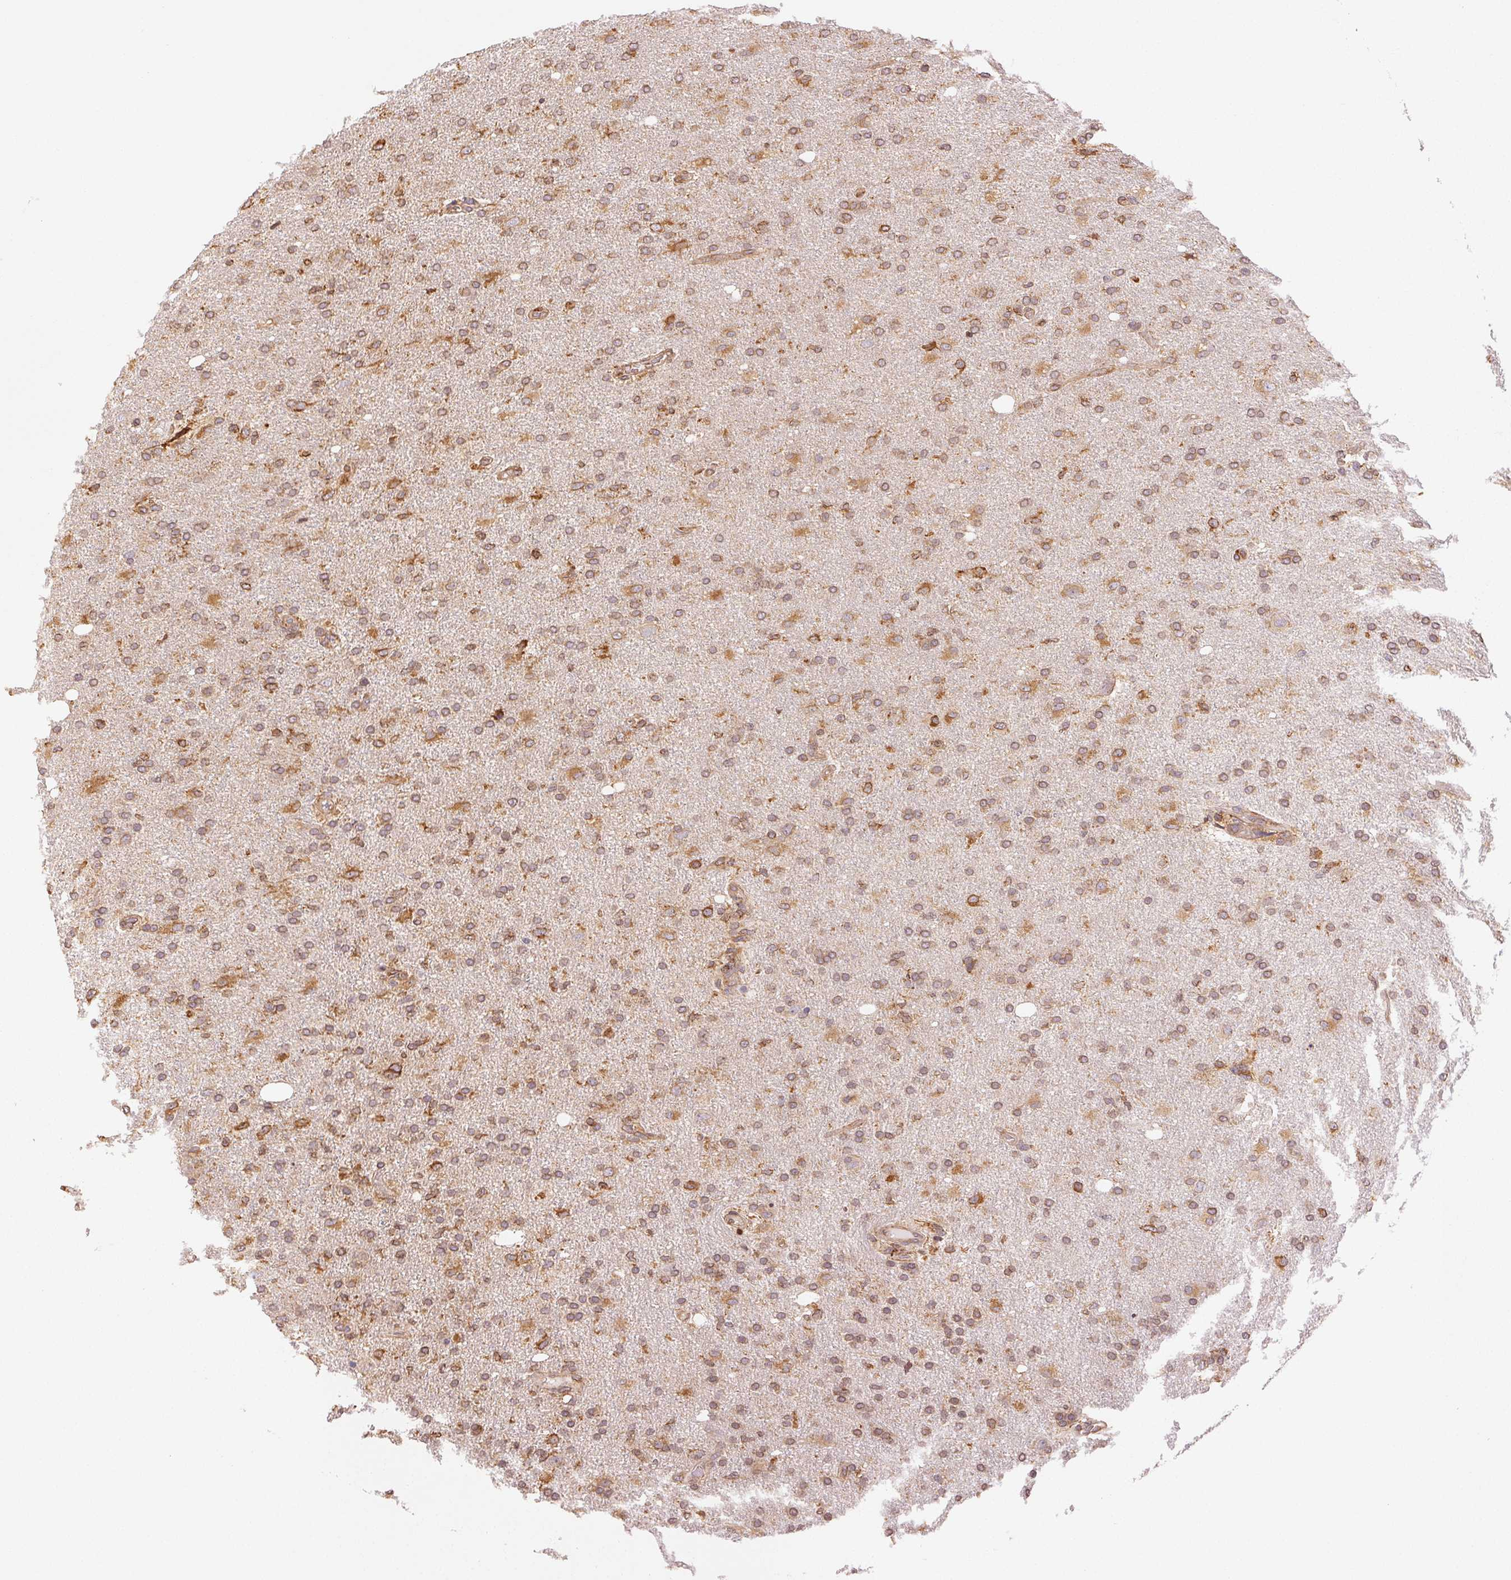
{"staining": {"intensity": "moderate", "quantity": ">75%", "location": "cytoplasmic/membranous"}, "tissue": "glioma", "cell_type": "Tumor cells", "image_type": "cancer", "snomed": [{"axis": "morphology", "description": "Glioma, malignant, High grade"}, {"axis": "topography", "description": "Cerebral cortex"}], "caption": "High-magnification brightfield microscopy of high-grade glioma (malignant) stained with DAB (brown) and counterstained with hematoxylin (blue). tumor cells exhibit moderate cytoplasmic/membranous positivity is appreciated in approximately>75% of cells. The protein of interest is shown in brown color, while the nuclei are stained blue.", "gene": "RCN3", "patient": {"sex": "male", "age": 70}}